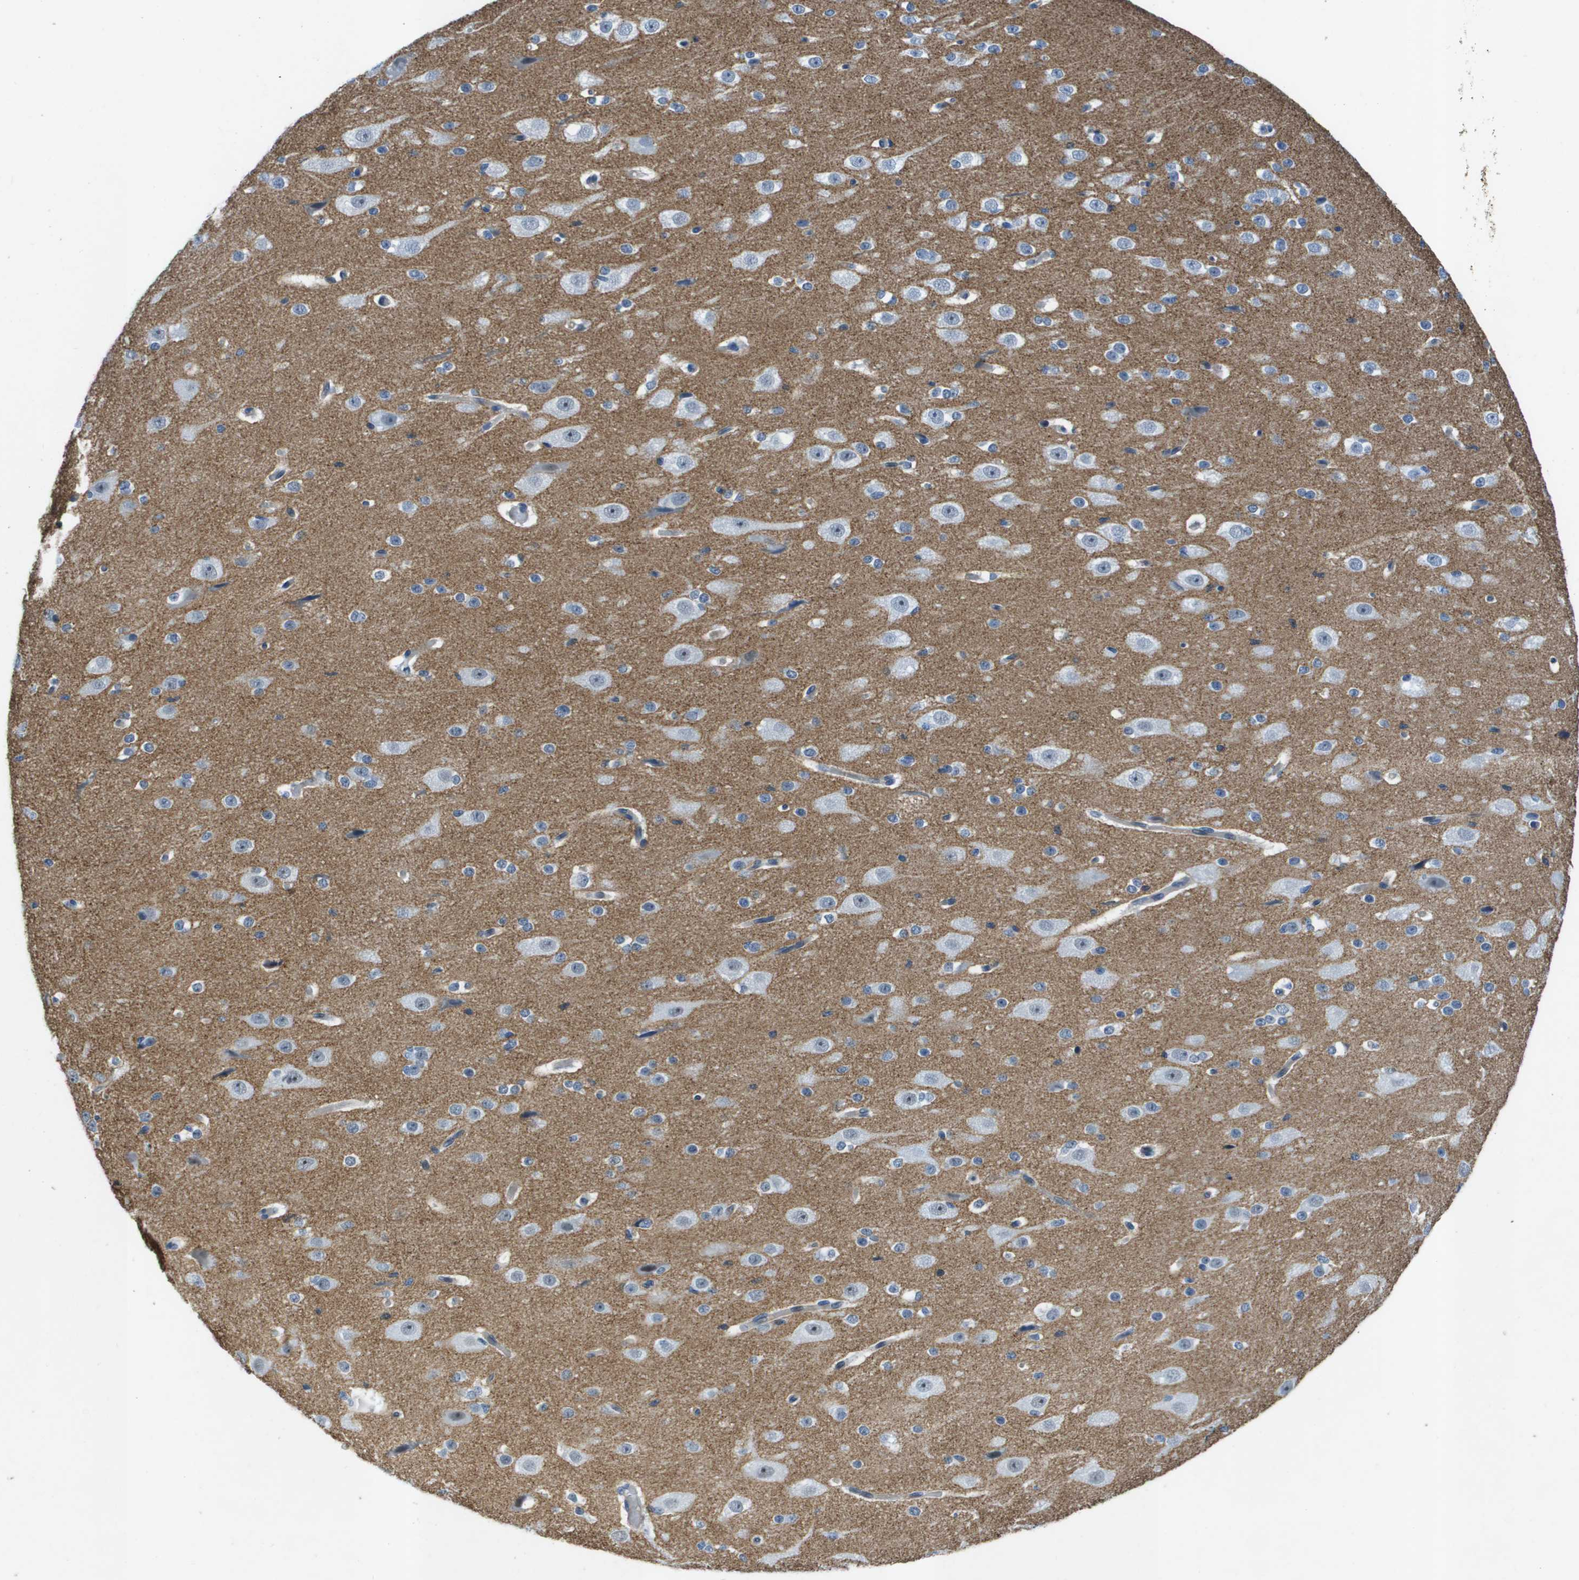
{"staining": {"intensity": "weak", "quantity": "25%-75%", "location": "cytoplasmic/membranous"}, "tissue": "cerebral cortex", "cell_type": "Endothelial cells", "image_type": "normal", "snomed": [{"axis": "morphology", "description": "Normal tissue, NOS"}, {"axis": "morphology", "description": "Developmental malformation"}, {"axis": "topography", "description": "Cerebral cortex"}], "caption": "Immunohistochemistry photomicrograph of benign cerebral cortex stained for a protein (brown), which reveals low levels of weak cytoplasmic/membranous positivity in about 25%-75% of endothelial cells.", "gene": "ITGA6", "patient": {"sex": "female", "age": 30}}